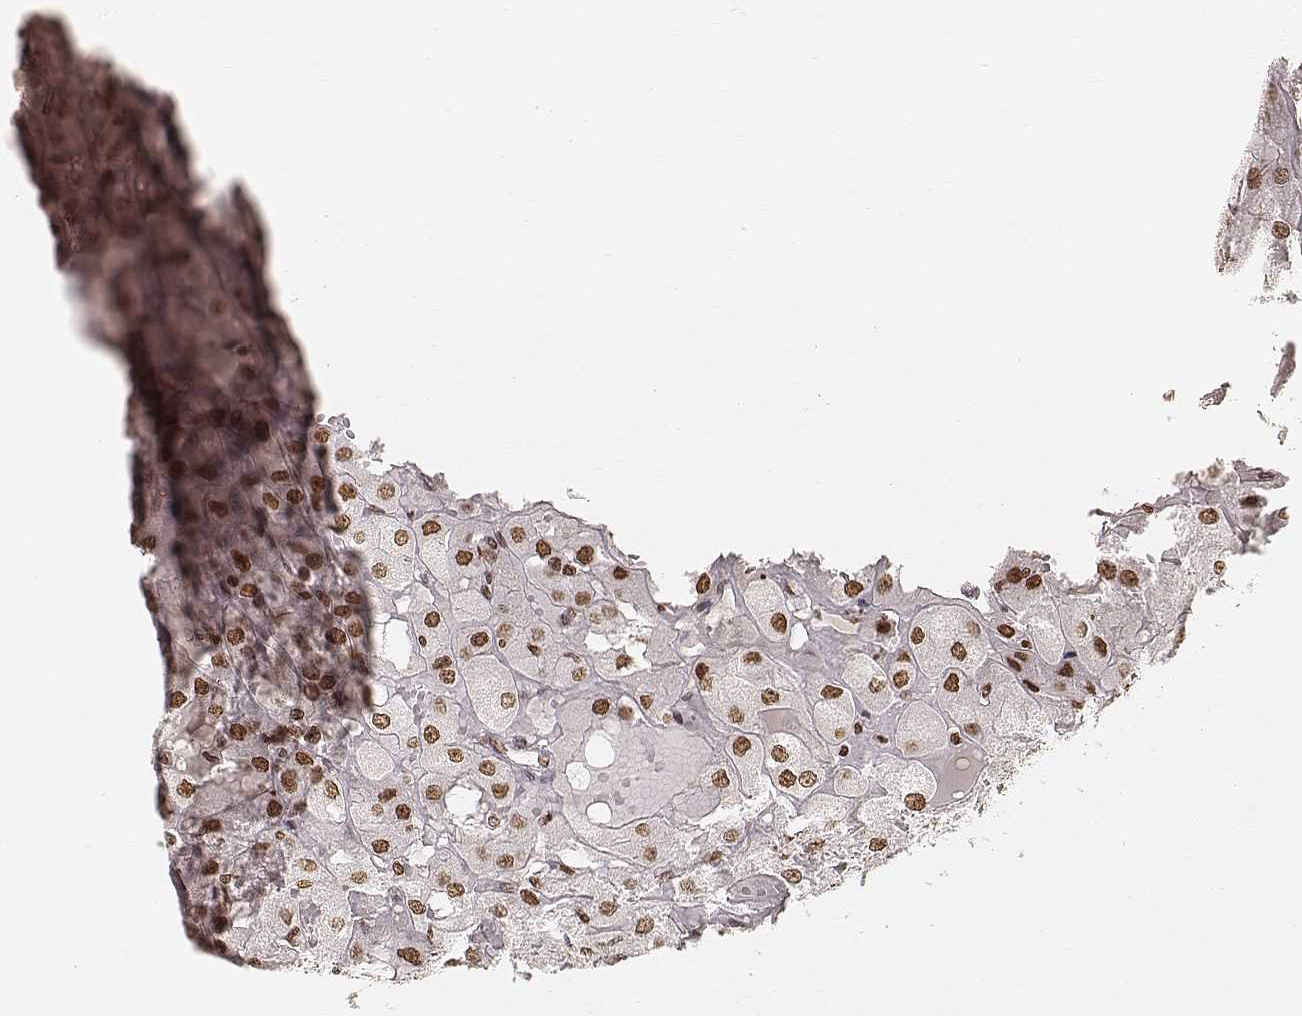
{"staining": {"intensity": "moderate", "quantity": ">75%", "location": "nuclear"}, "tissue": "renal cancer", "cell_type": "Tumor cells", "image_type": "cancer", "snomed": [{"axis": "morphology", "description": "Adenocarcinoma, NOS"}, {"axis": "topography", "description": "Kidney"}], "caption": "Immunohistochemical staining of human renal cancer demonstrates moderate nuclear protein staining in approximately >75% of tumor cells. The staining was performed using DAB to visualize the protein expression in brown, while the nuclei were stained in blue with hematoxylin (Magnification: 20x).", "gene": "PARP1", "patient": {"sex": "male", "age": 72}}